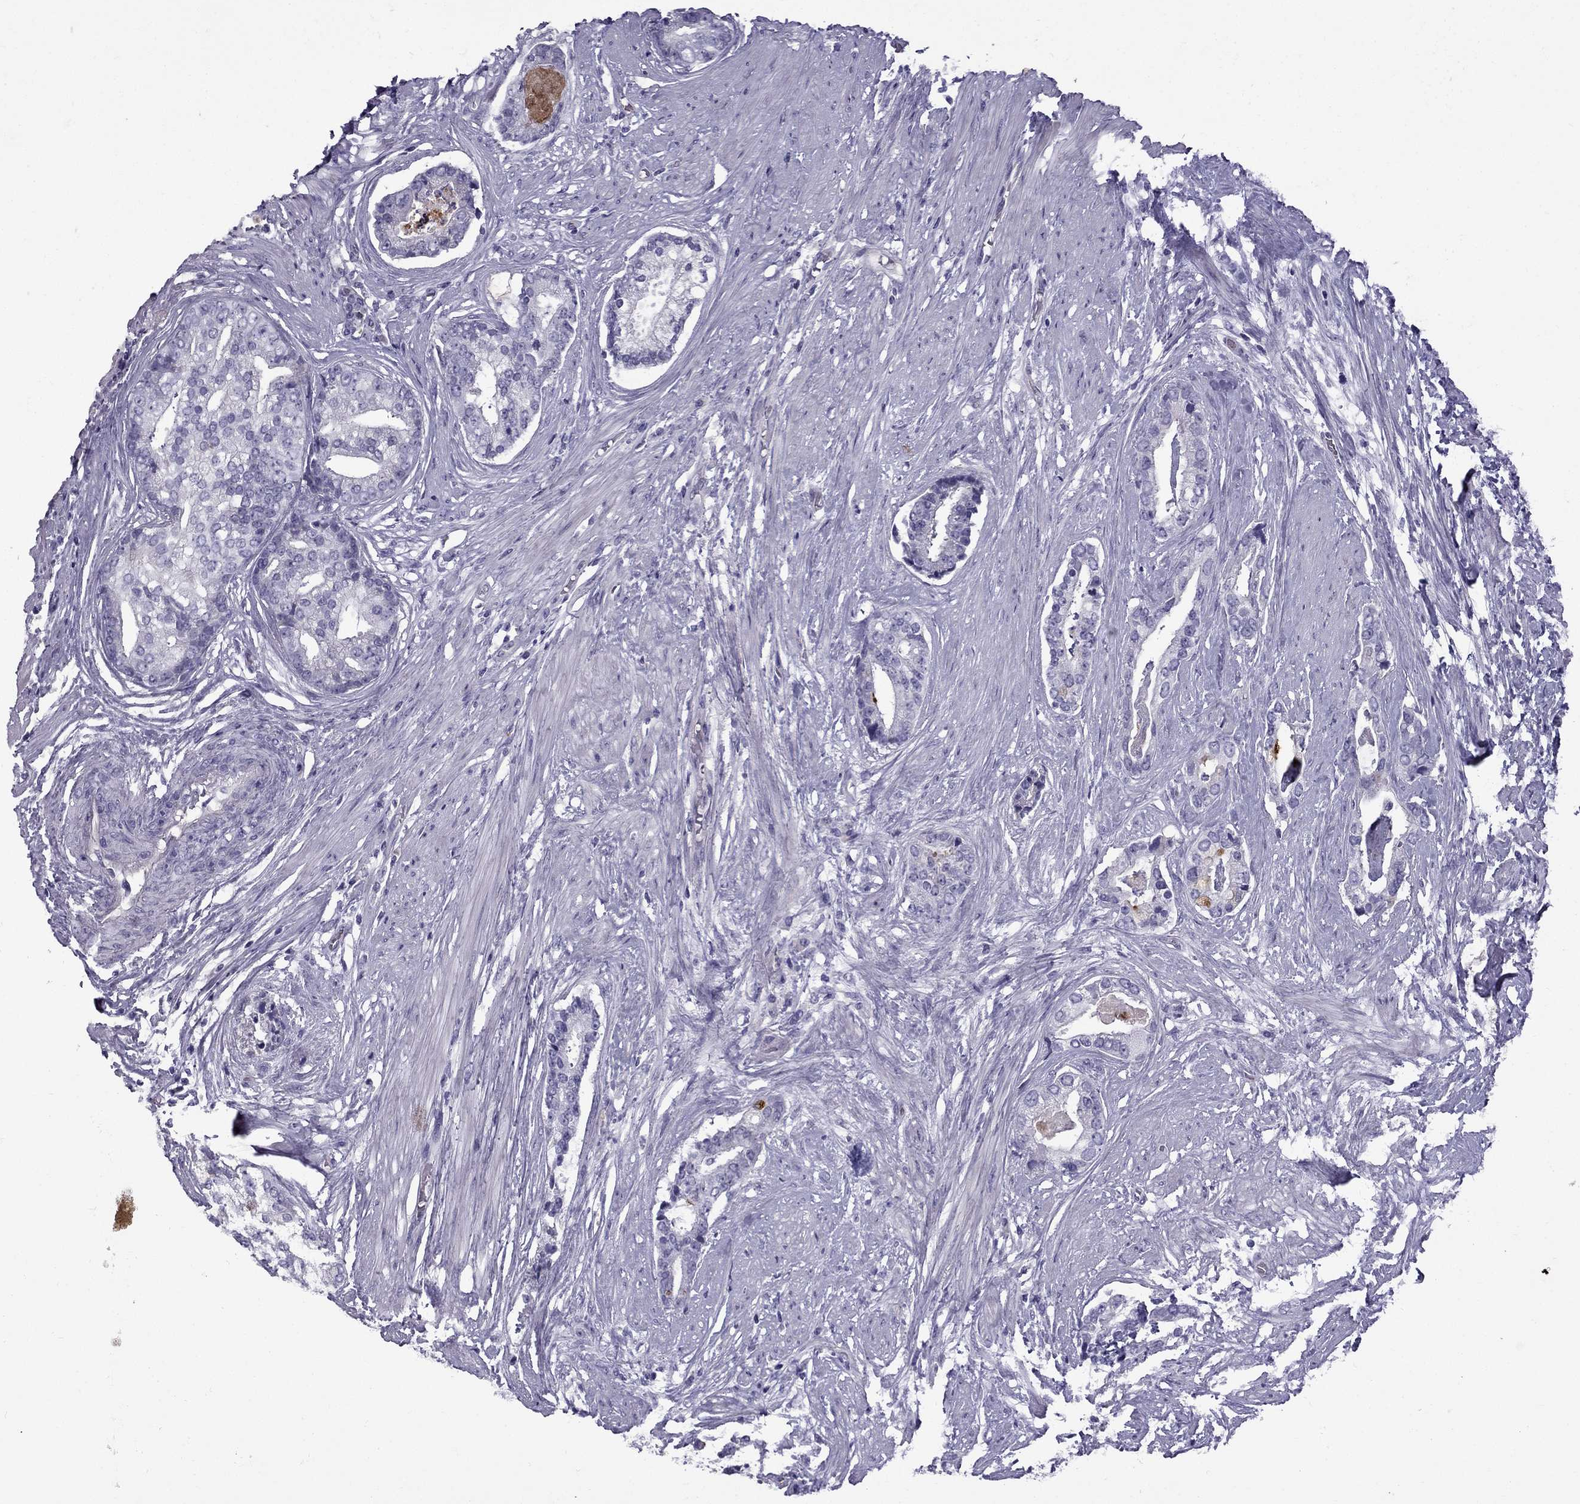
{"staining": {"intensity": "negative", "quantity": "none", "location": "none"}, "tissue": "prostate cancer", "cell_type": "Tumor cells", "image_type": "cancer", "snomed": [{"axis": "morphology", "description": "Adenocarcinoma, NOS"}, {"axis": "topography", "description": "Prostate and seminal vesicle, NOS"}, {"axis": "topography", "description": "Prostate"}], "caption": "Tumor cells show no significant expression in prostate cancer (adenocarcinoma). (Stains: DAB (3,3'-diaminobenzidine) IHC with hematoxylin counter stain, Microscopy: brightfield microscopy at high magnification).", "gene": "STOML3", "patient": {"sex": "male", "age": 44}}